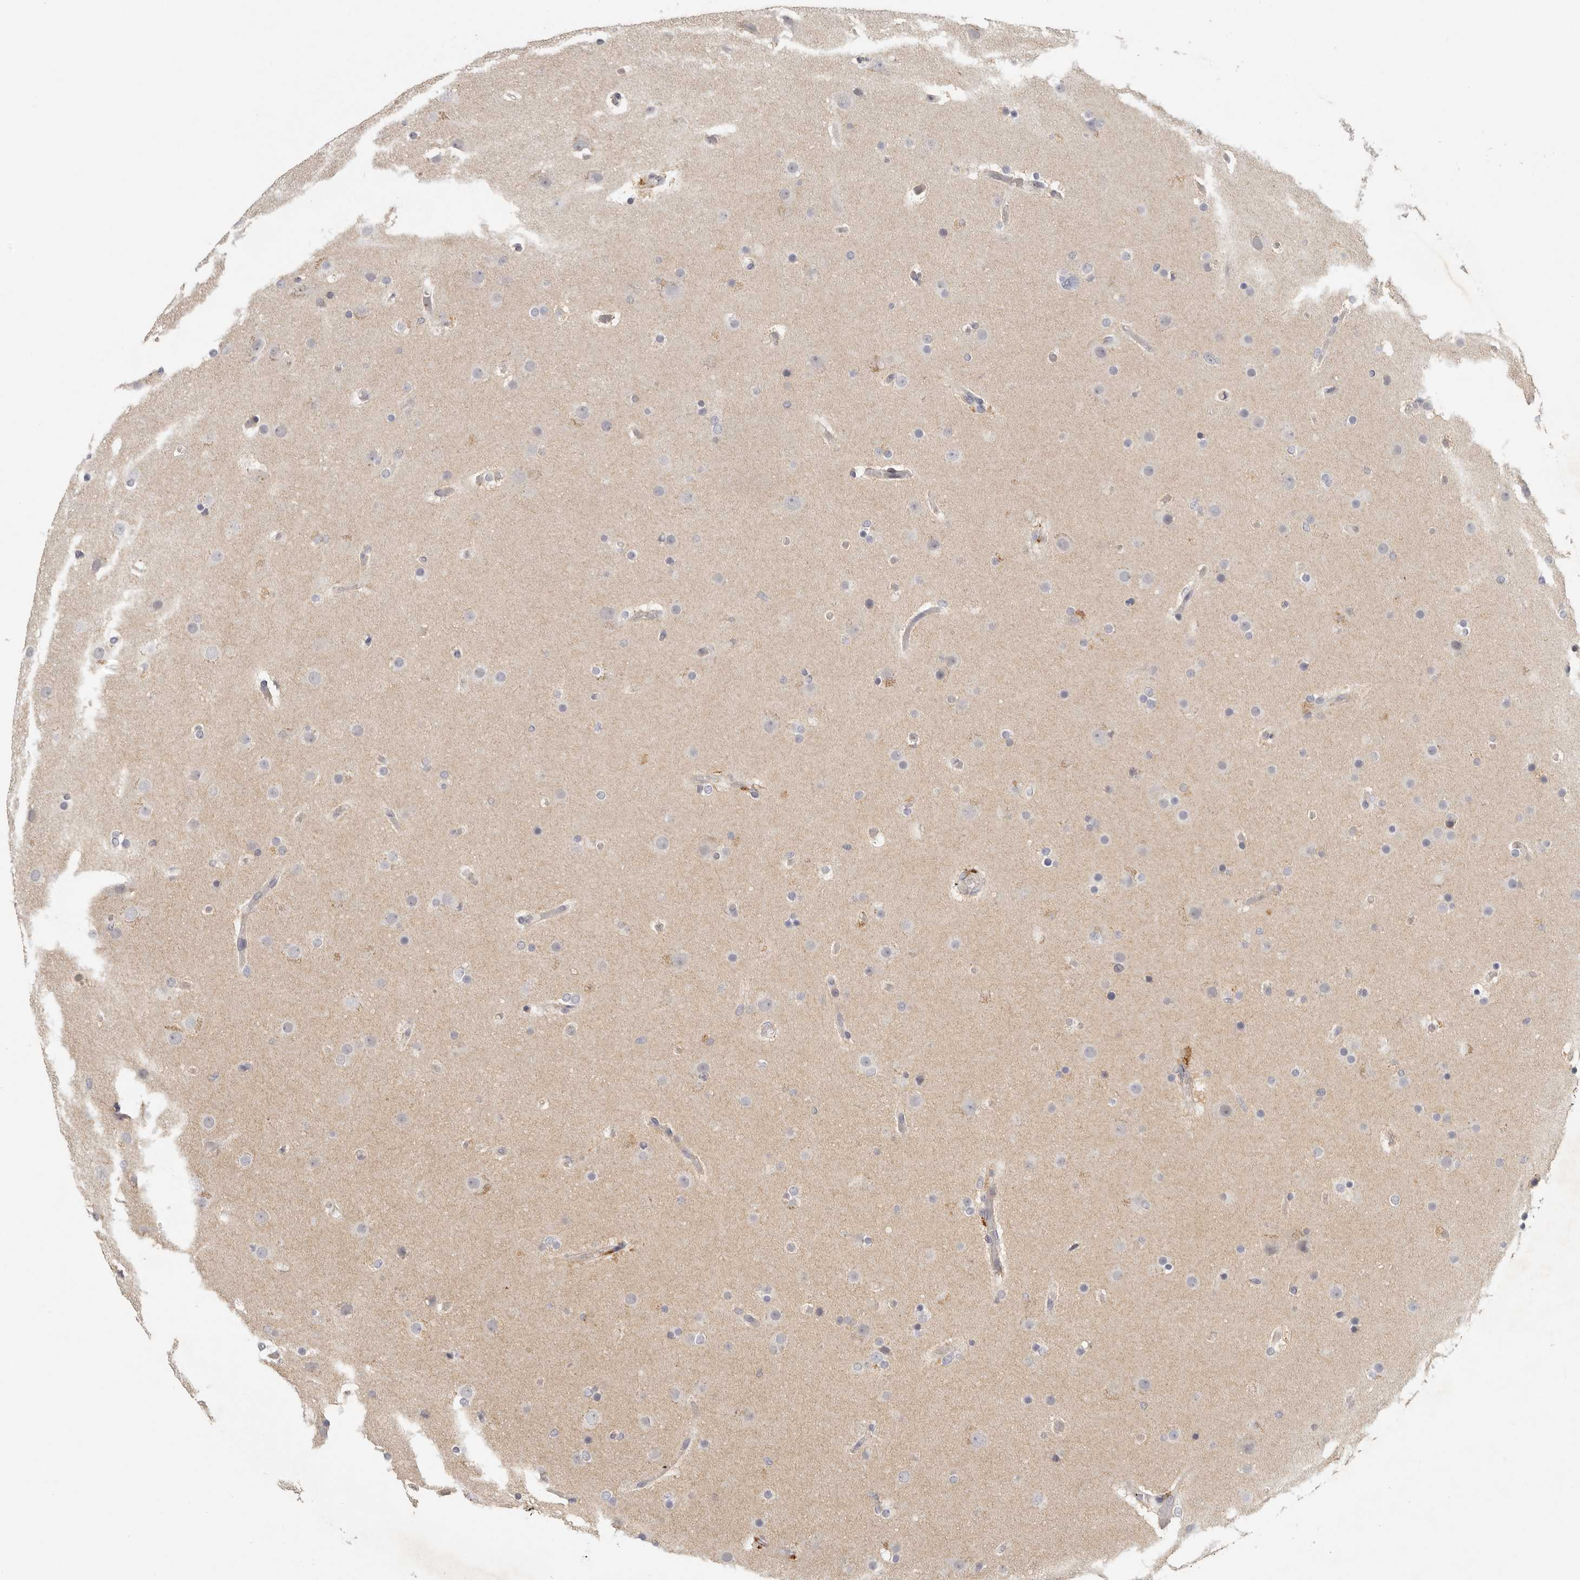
{"staining": {"intensity": "negative", "quantity": "none", "location": "none"}, "tissue": "glioma", "cell_type": "Tumor cells", "image_type": "cancer", "snomed": [{"axis": "morphology", "description": "Glioma, malignant, High grade"}, {"axis": "topography", "description": "Cerebral cortex"}], "caption": "Tumor cells show no significant staining in high-grade glioma (malignant). The staining is performed using DAB brown chromogen with nuclei counter-stained in using hematoxylin.", "gene": "ANXA9", "patient": {"sex": "female", "age": 36}}